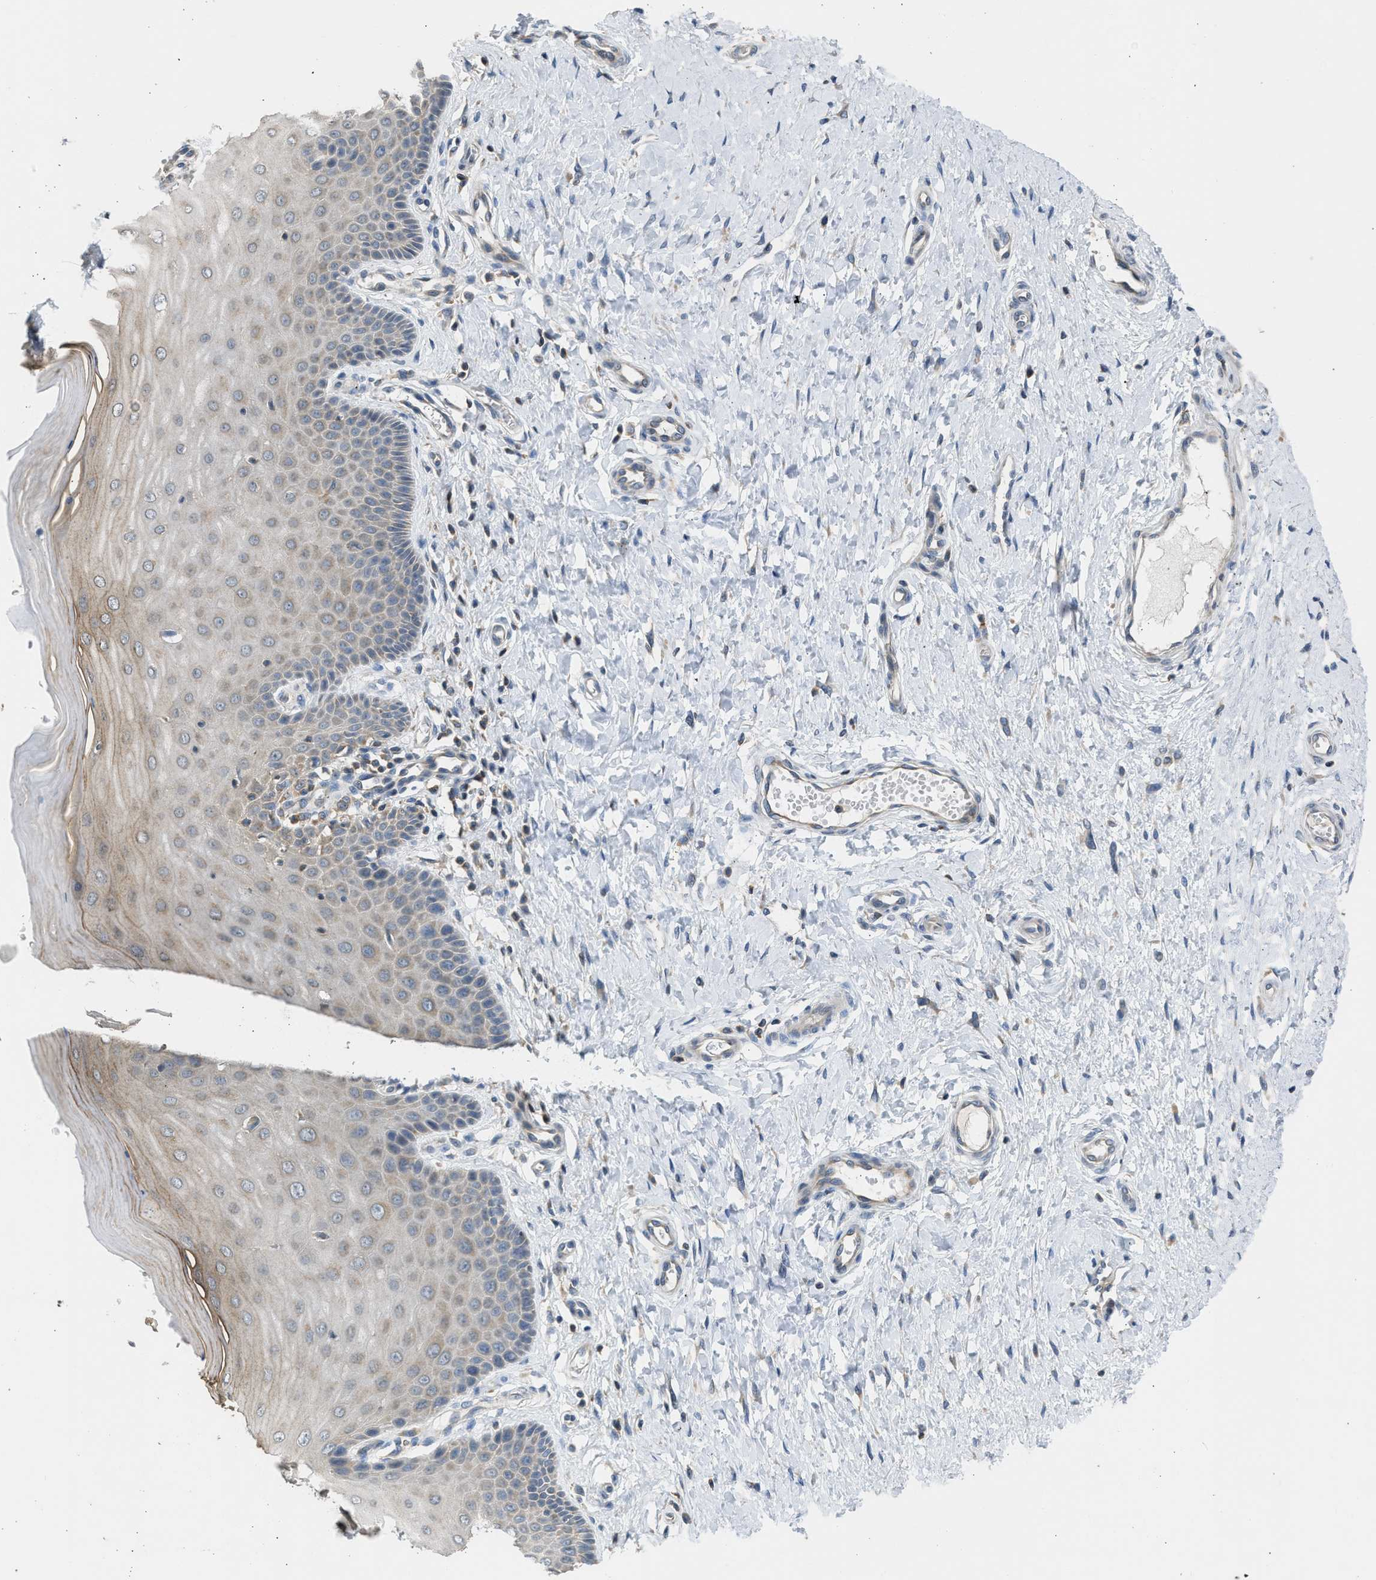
{"staining": {"intensity": "weak", "quantity": "<25%", "location": "cytoplasmic/membranous"}, "tissue": "cervix", "cell_type": "Glandular cells", "image_type": "normal", "snomed": [{"axis": "morphology", "description": "Normal tissue, NOS"}, {"axis": "topography", "description": "Cervix"}], "caption": "The IHC histopathology image has no significant positivity in glandular cells of cervix. (Stains: DAB (3,3'-diaminobenzidine) immunohistochemistry (IHC) with hematoxylin counter stain, Microscopy: brightfield microscopy at high magnification).", "gene": "CYP1A1", "patient": {"sex": "female", "age": 55}}